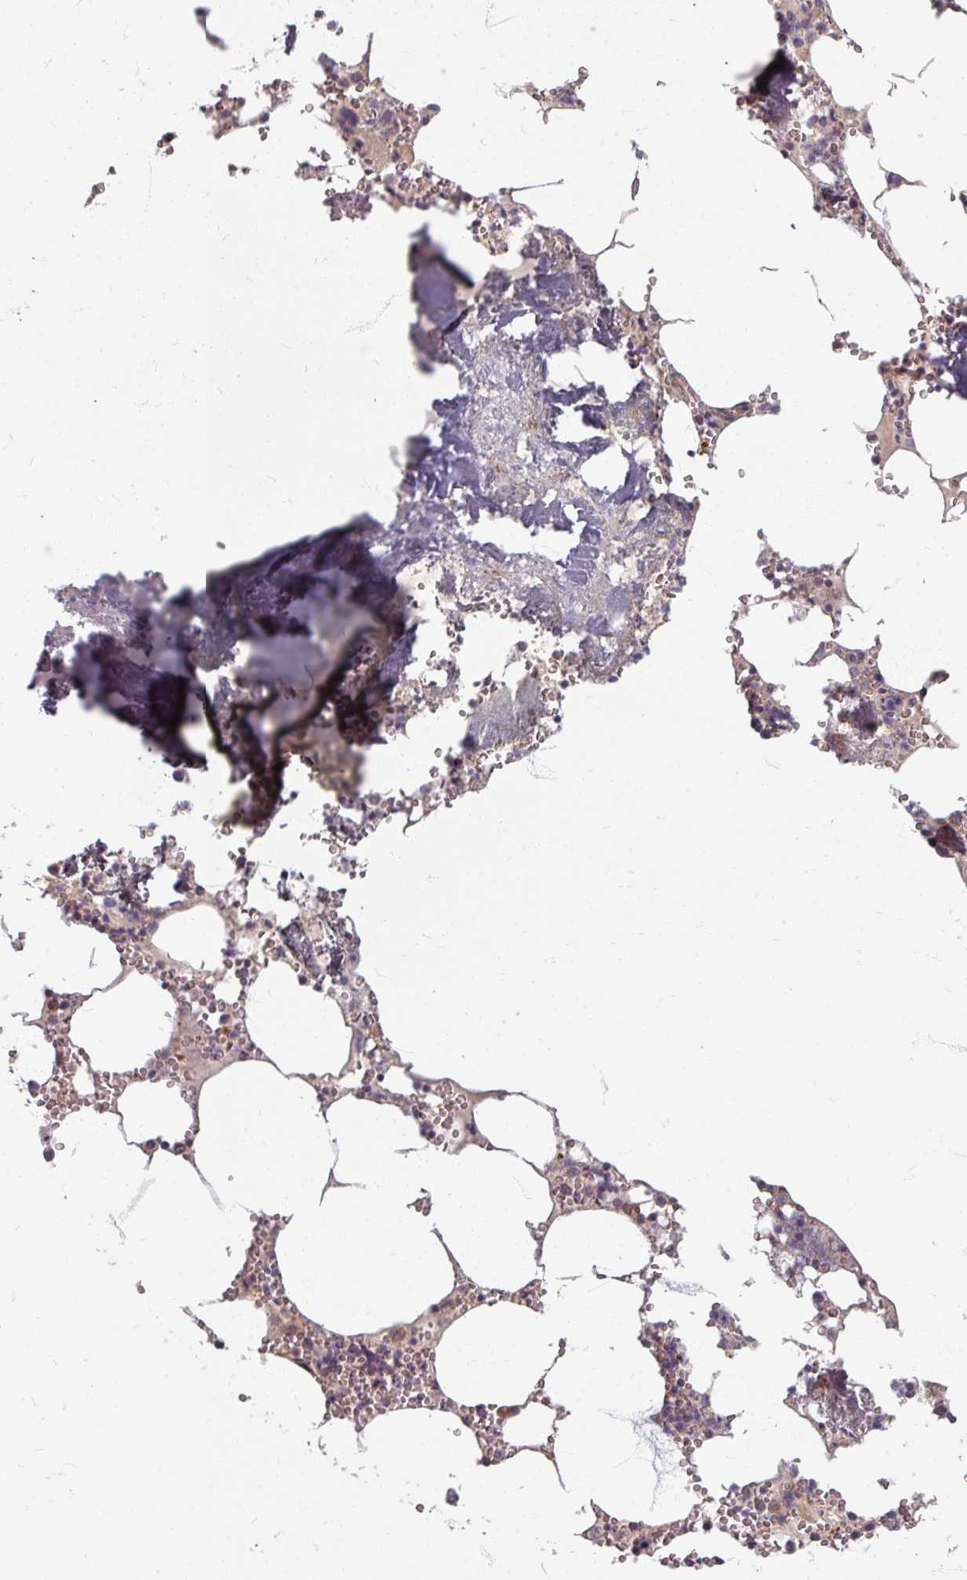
{"staining": {"intensity": "moderate", "quantity": "25%-75%", "location": "cytoplasmic/membranous"}, "tissue": "bone marrow", "cell_type": "Hematopoietic cells", "image_type": "normal", "snomed": [{"axis": "morphology", "description": "Normal tissue, NOS"}, {"axis": "topography", "description": "Bone marrow"}], "caption": "The histopathology image reveals staining of benign bone marrow, revealing moderate cytoplasmic/membranous protein staining (brown color) within hematopoietic cells. (Stains: DAB (3,3'-diaminobenzidine) in brown, nuclei in blue, Microscopy: brightfield microscopy at high magnification).", "gene": "STAM", "patient": {"sex": "male", "age": 54}}